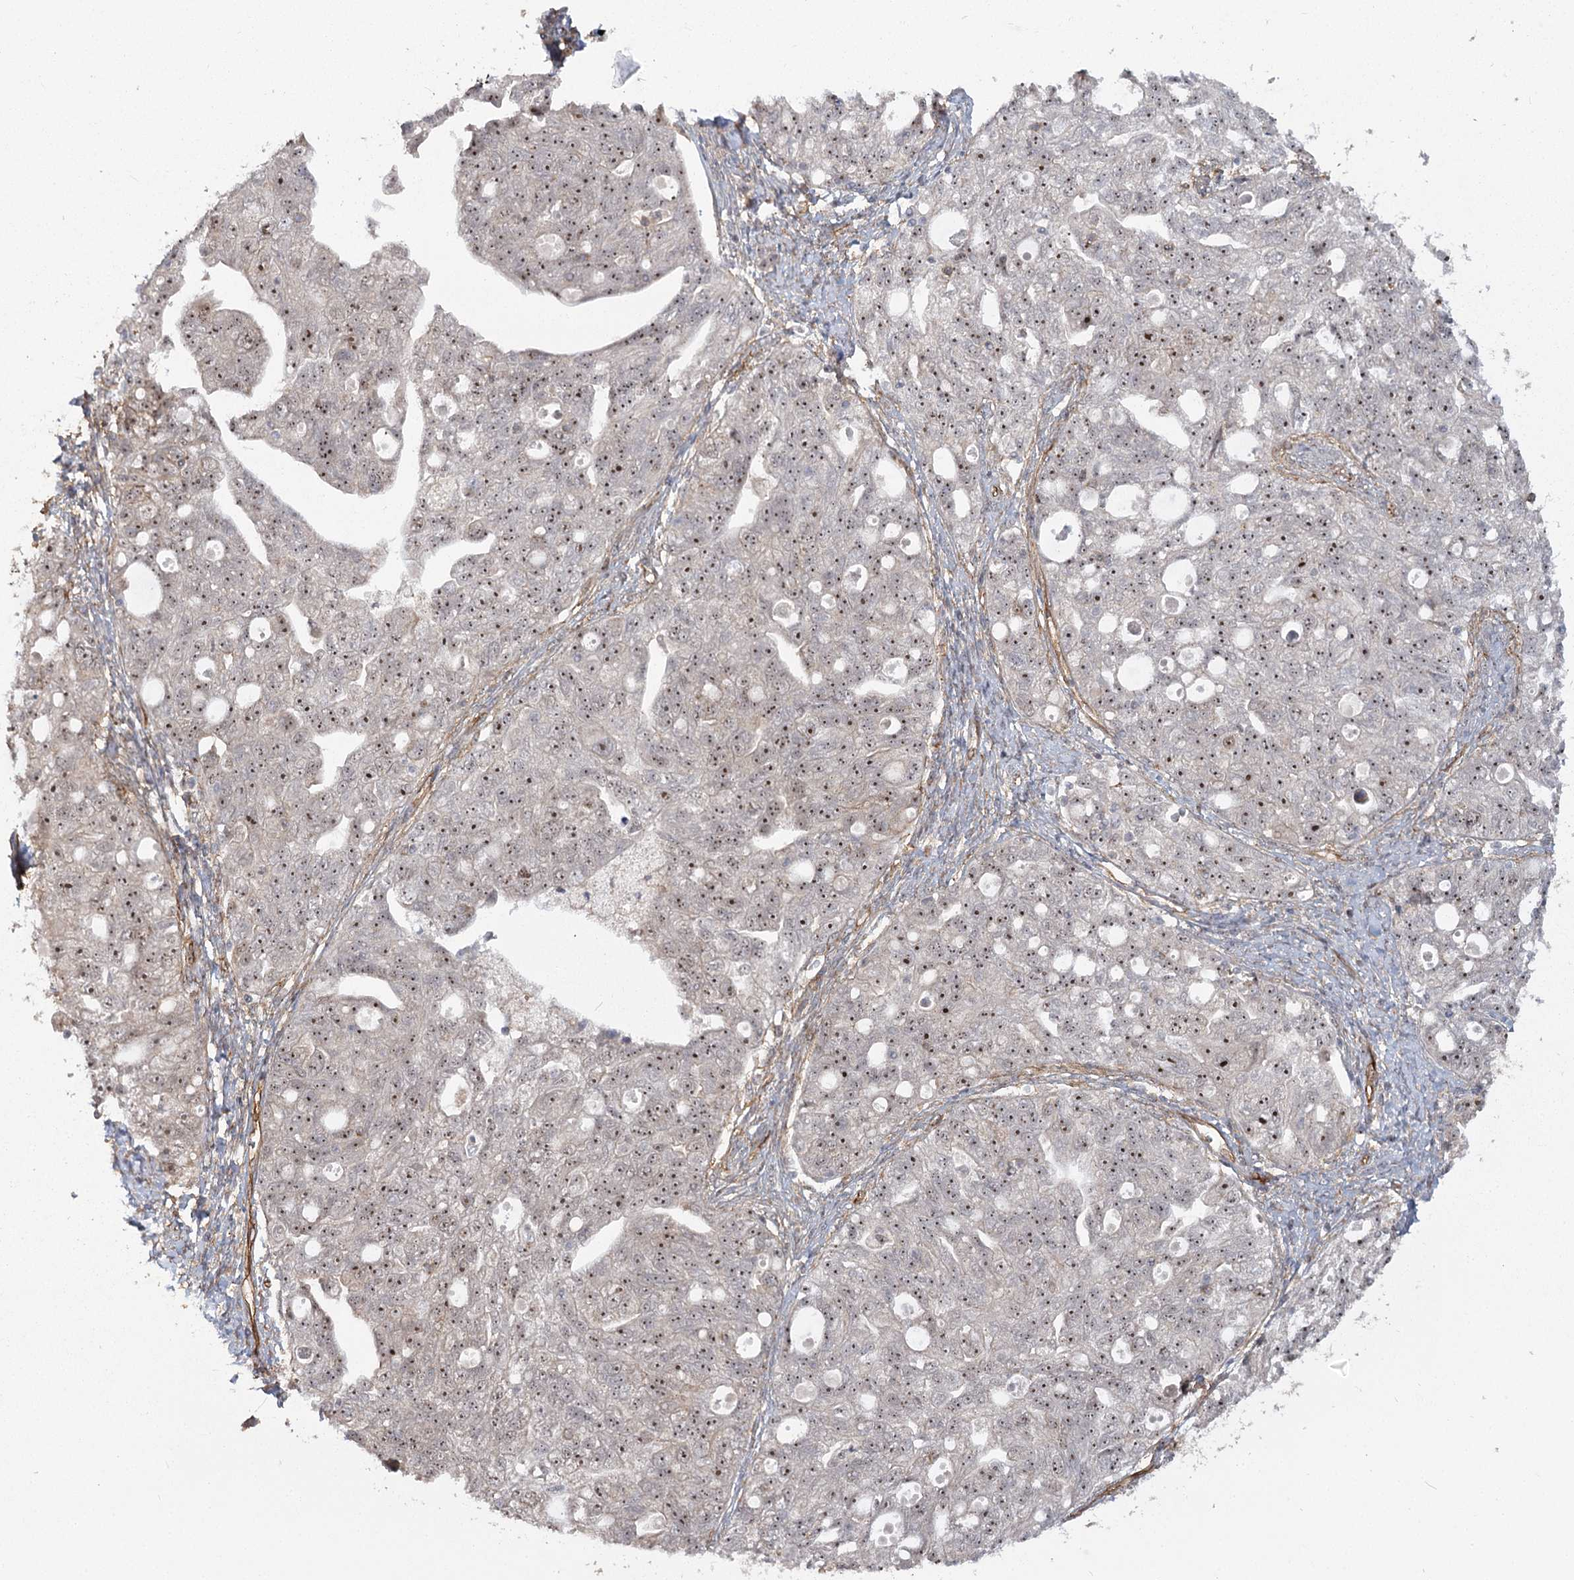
{"staining": {"intensity": "moderate", "quantity": ">75%", "location": "nuclear"}, "tissue": "ovarian cancer", "cell_type": "Tumor cells", "image_type": "cancer", "snomed": [{"axis": "morphology", "description": "Carcinoma, NOS"}, {"axis": "morphology", "description": "Cystadenocarcinoma, serous, NOS"}, {"axis": "topography", "description": "Ovary"}], "caption": "Tumor cells display moderate nuclear positivity in about >75% of cells in serous cystadenocarcinoma (ovarian).", "gene": "RPP14", "patient": {"sex": "female", "age": 69}}